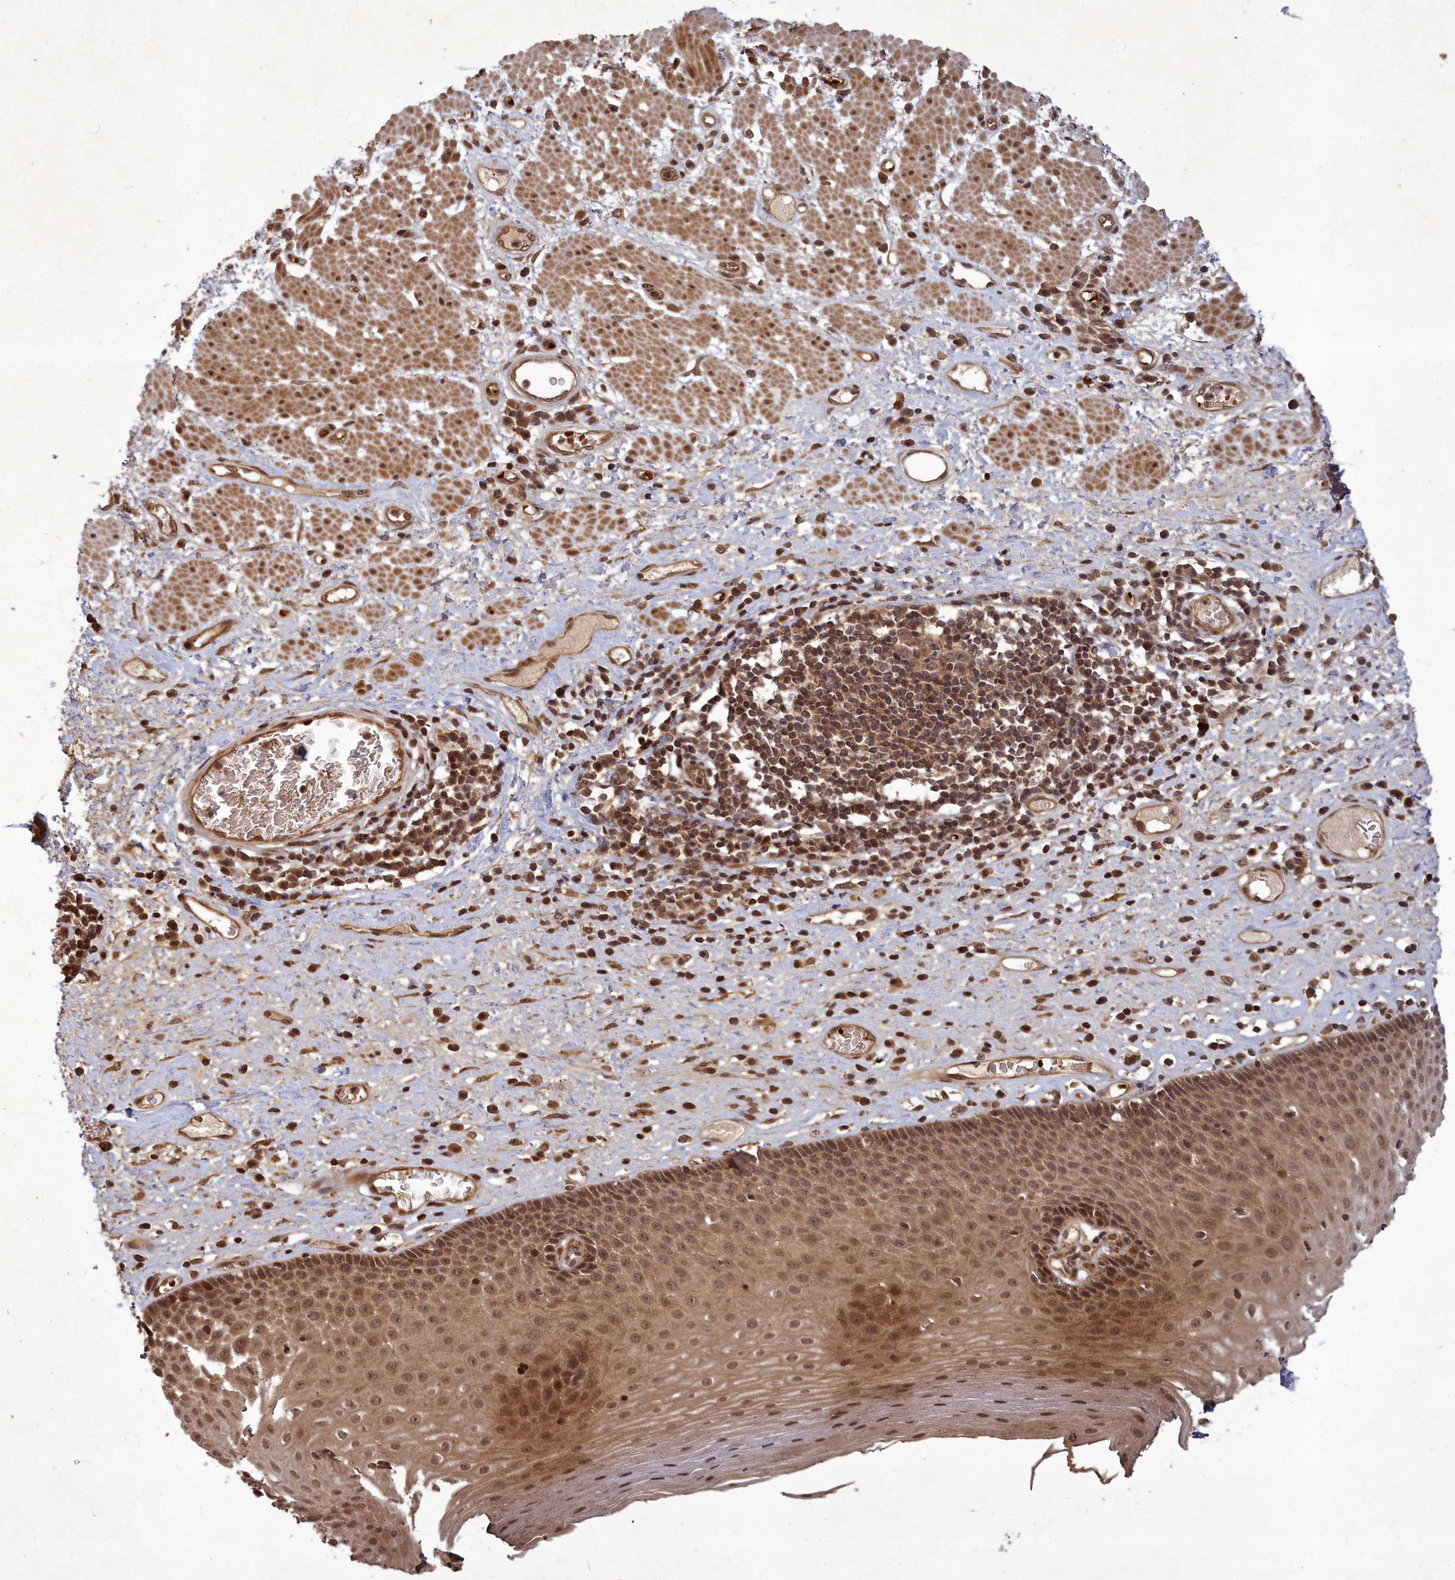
{"staining": {"intensity": "moderate", "quantity": ">75%", "location": "cytoplasmic/membranous,nuclear"}, "tissue": "esophagus", "cell_type": "Squamous epithelial cells", "image_type": "normal", "snomed": [{"axis": "morphology", "description": "Normal tissue, NOS"}, {"axis": "morphology", "description": "Adenocarcinoma, NOS"}, {"axis": "topography", "description": "Esophagus"}], "caption": "This image exhibits IHC staining of unremarkable esophagus, with medium moderate cytoplasmic/membranous,nuclear staining in approximately >75% of squamous epithelial cells.", "gene": "SRMS", "patient": {"sex": "male", "age": 62}}